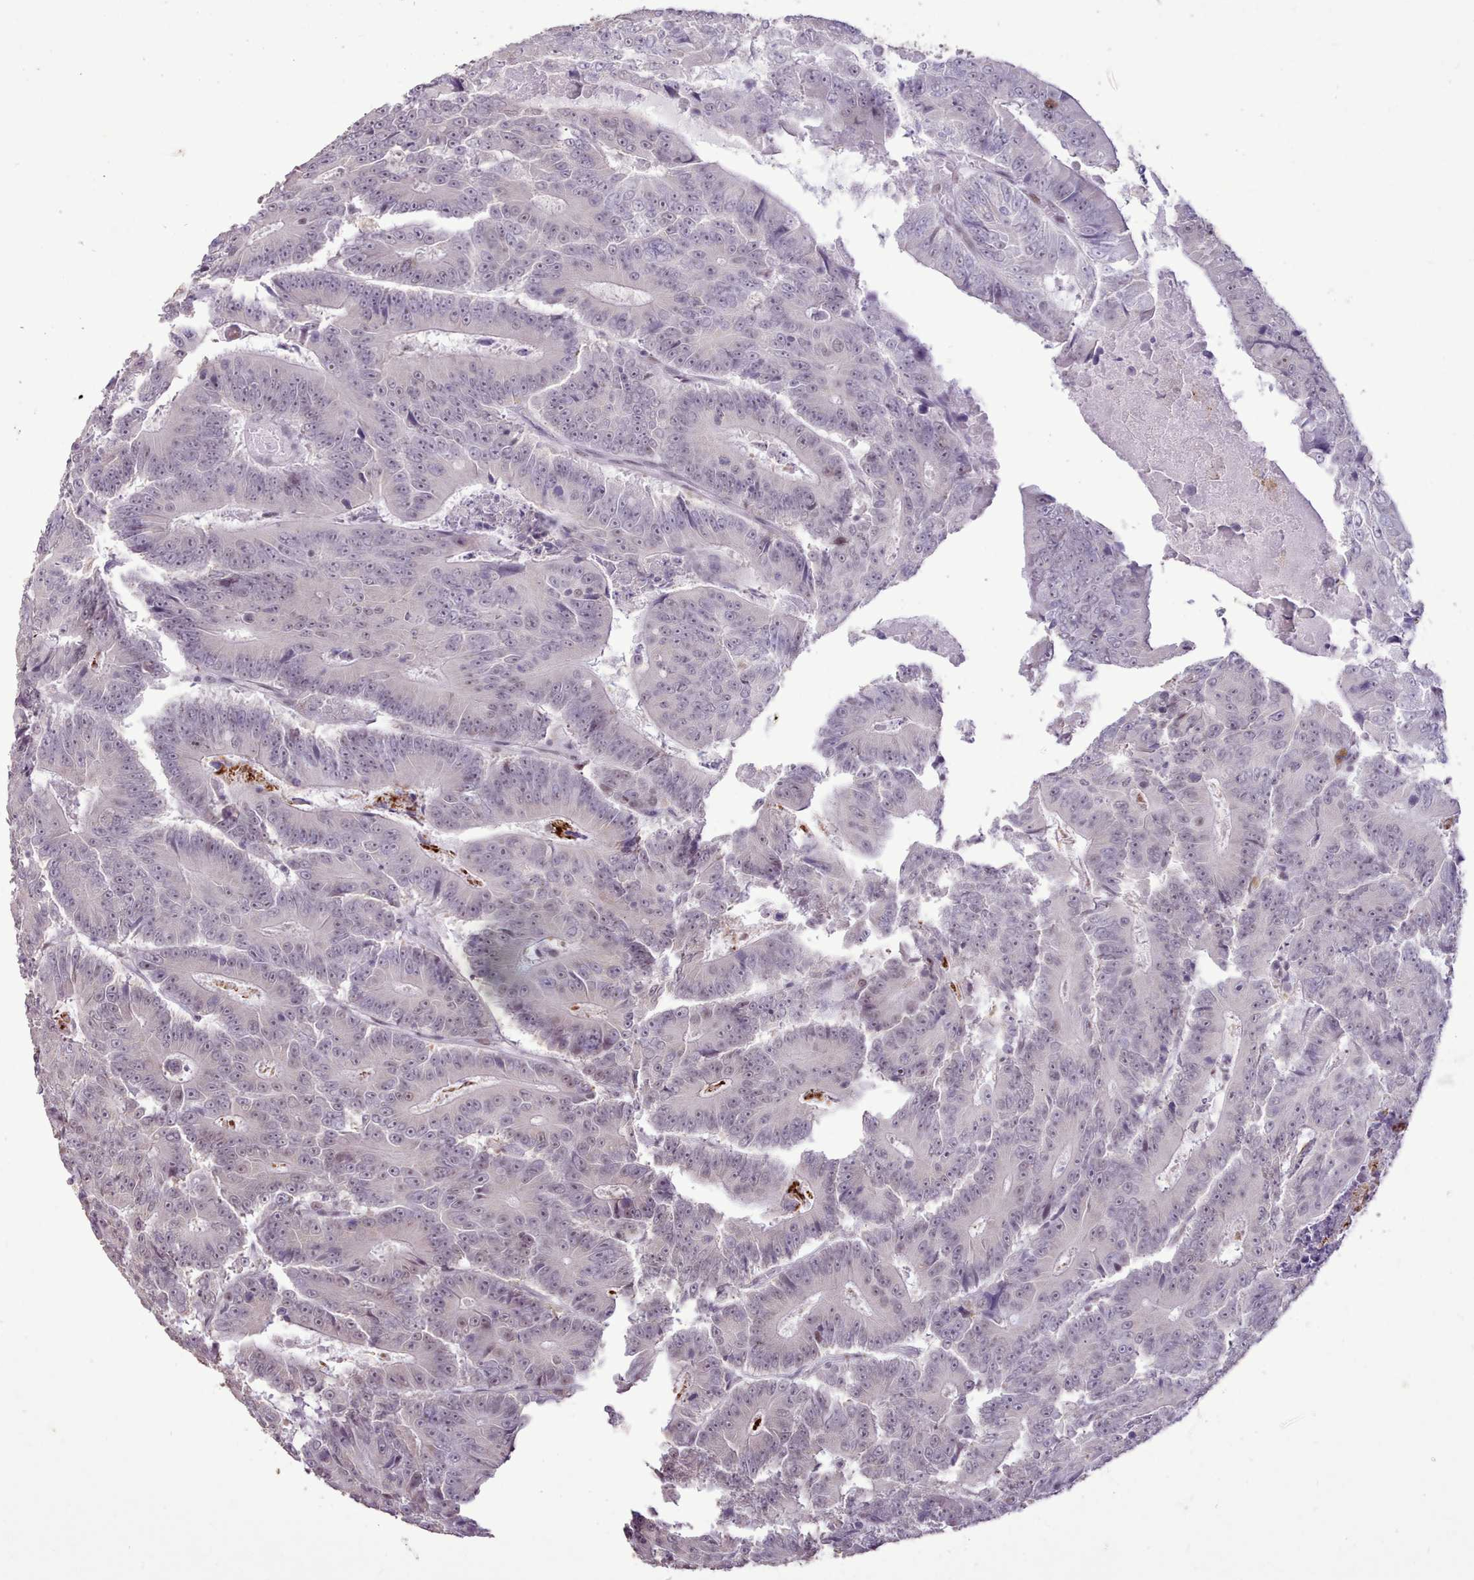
{"staining": {"intensity": "weak", "quantity": "25%-75%", "location": "nuclear"}, "tissue": "colorectal cancer", "cell_type": "Tumor cells", "image_type": "cancer", "snomed": [{"axis": "morphology", "description": "Adenocarcinoma, NOS"}, {"axis": "topography", "description": "Colon"}], "caption": "An IHC photomicrograph of neoplastic tissue is shown. Protein staining in brown highlights weak nuclear positivity in colorectal cancer within tumor cells.", "gene": "TAF15", "patient": {"sex": "male", "age": 83}}